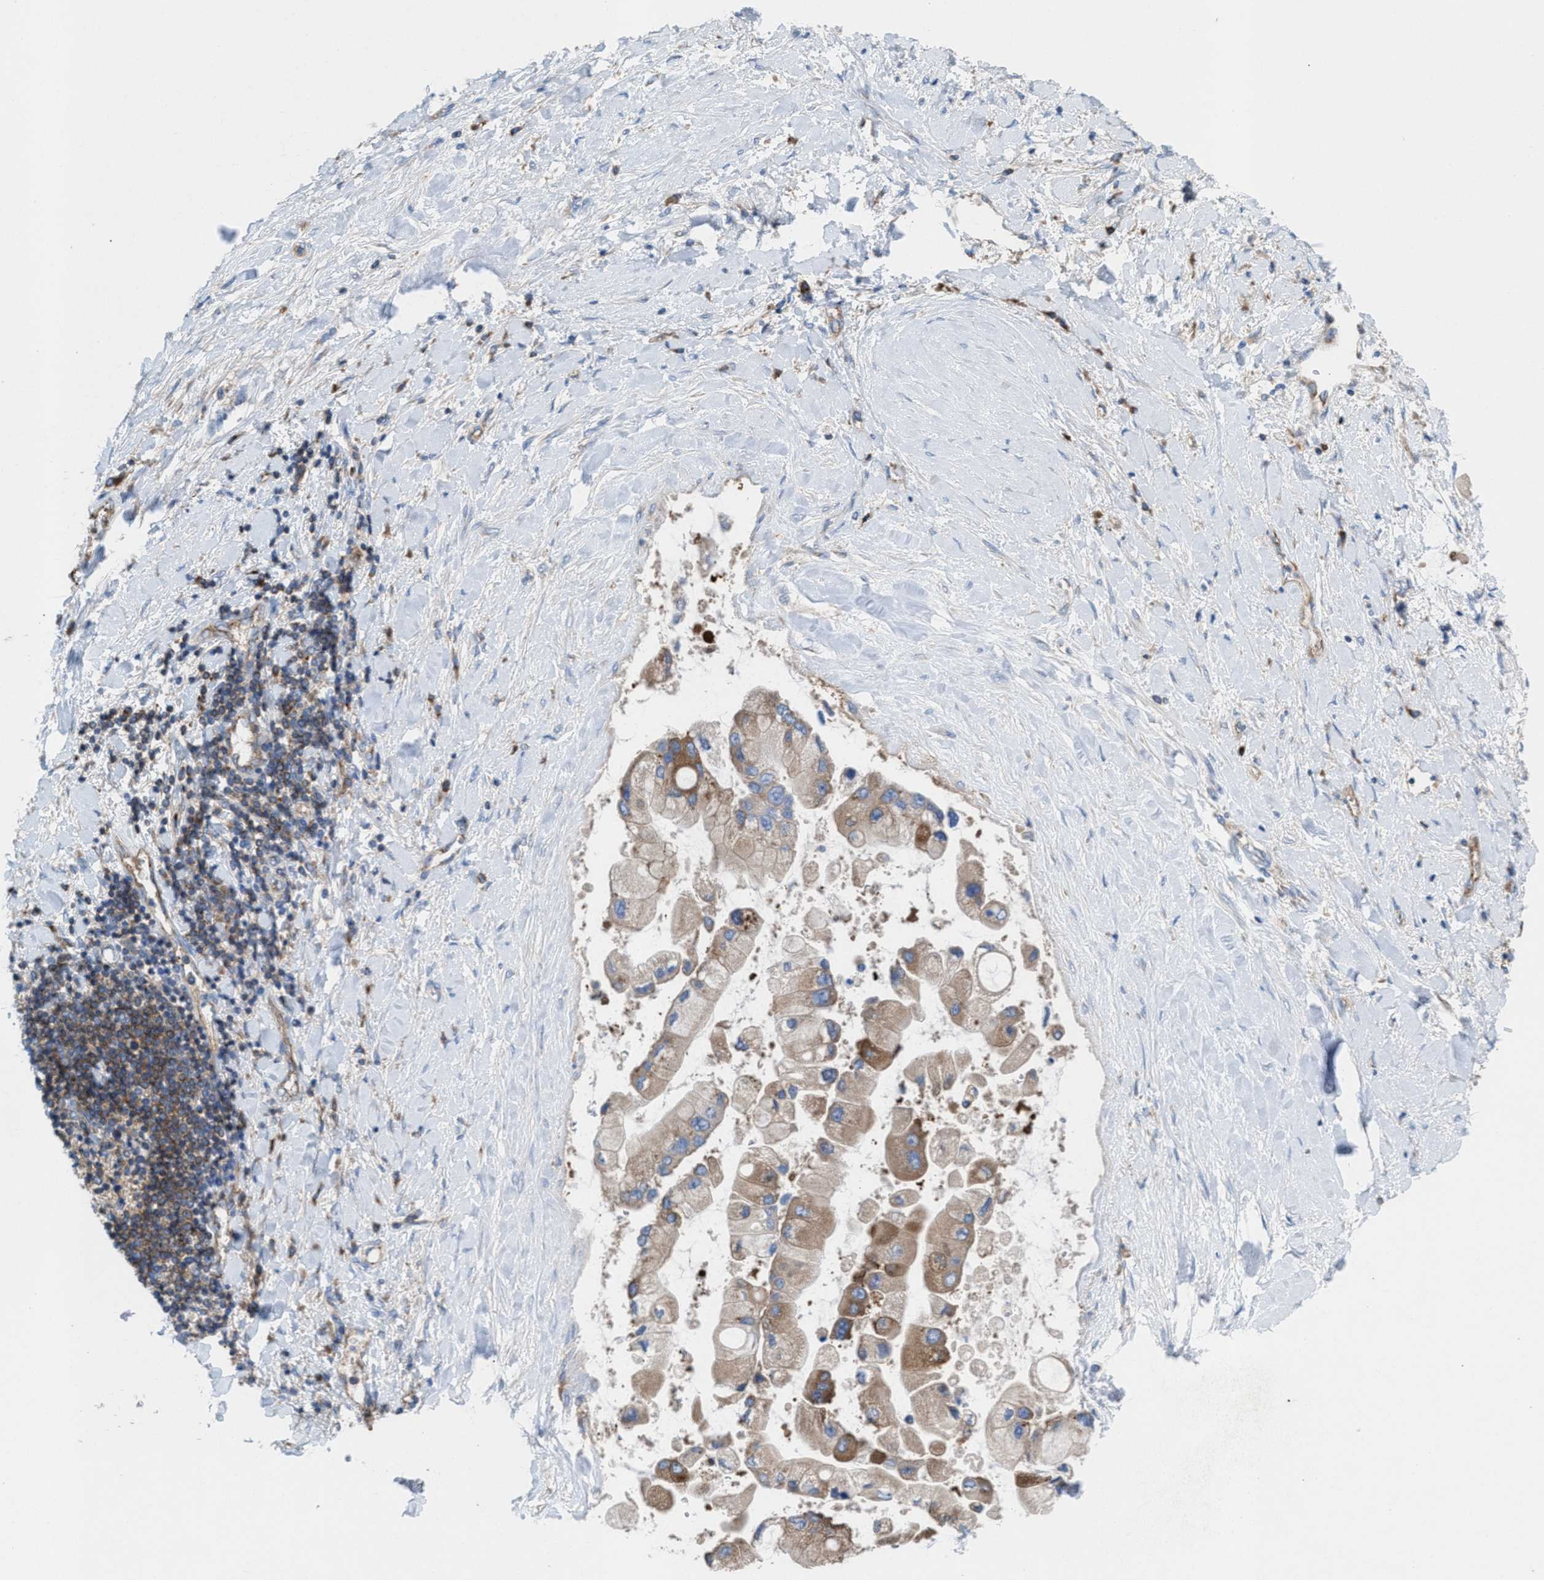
{"staining": {"intensity": "weak", "quantity": ">75%", "location": "cytoplasmic/membranous"}, "tissue": "liver cancer", "cell_type": "Tumor cells", "image_type": "cancer", "snomed": [{"axis": "morphology", "description": "Cholangiocarcinoma"}, {"axis": "topography", "description": "Liver"}], "caption": "This is an image of immunohistochemistry (IHC) staining of cholangiocarcinoma (liver), which shows weak expression in the cytoplasmic/membranous of tumor cells.", "gene": "NYAP1", "patient": {"sex": "male", "age": 50}}